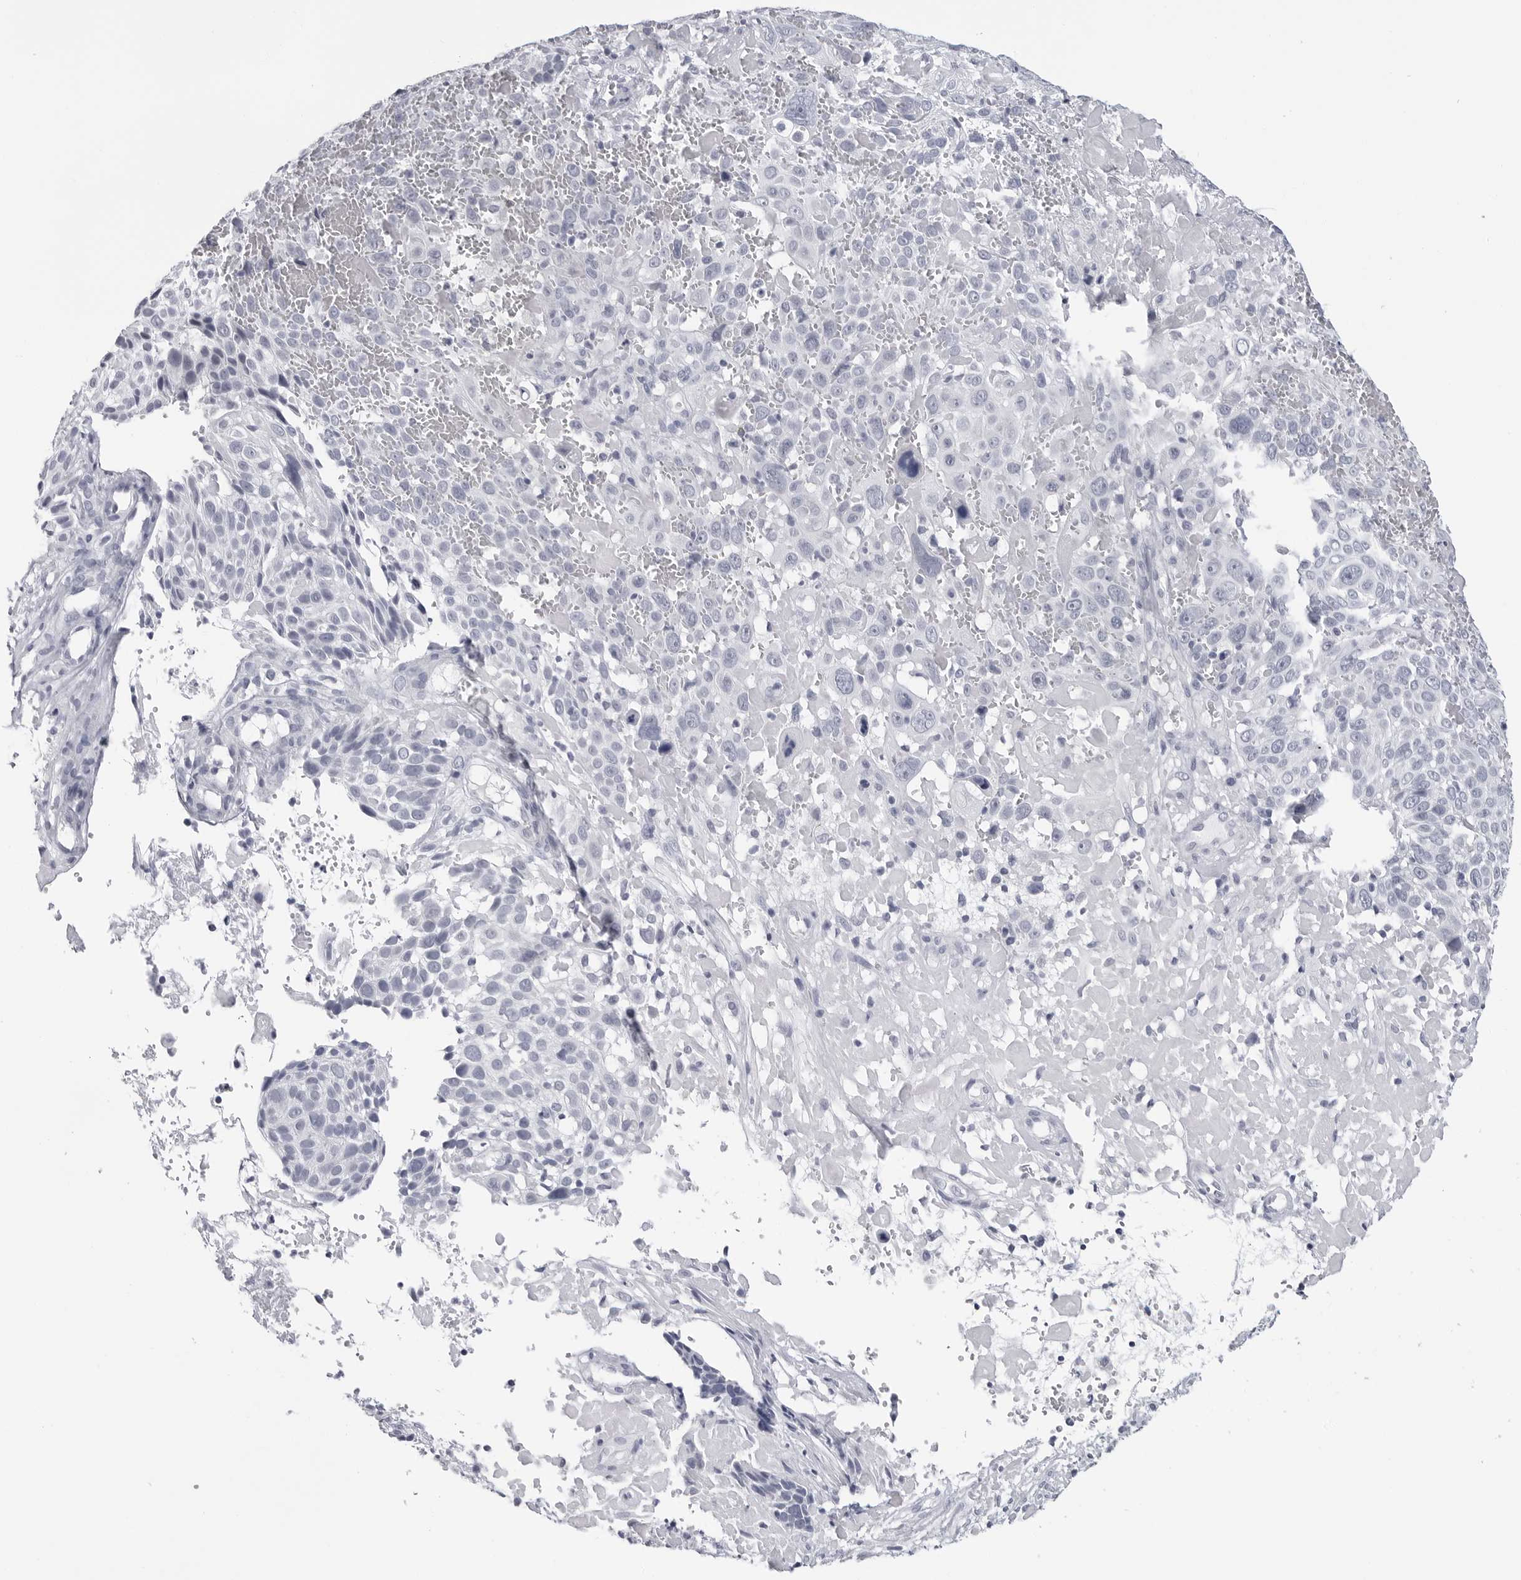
{"staining": {"intensity": "negative", "quantity": "none", "location": "none"}, "tissue": "cervical cancer", "cell_type": "Tumor cells", "image_type": "cancer", "snomed": [{"axis": "morphology", "description": "Squamous cell carcinoma, NOS"}, {"axis": "topography", "description": "Cervix"}], "caption": "Squamous cell carcinoma (cervical) was stained to show a protein in brown. There is no significant expression in tumor cells.", "gene": "PGA3", "patient": {"sex": "female", "age": 74}}